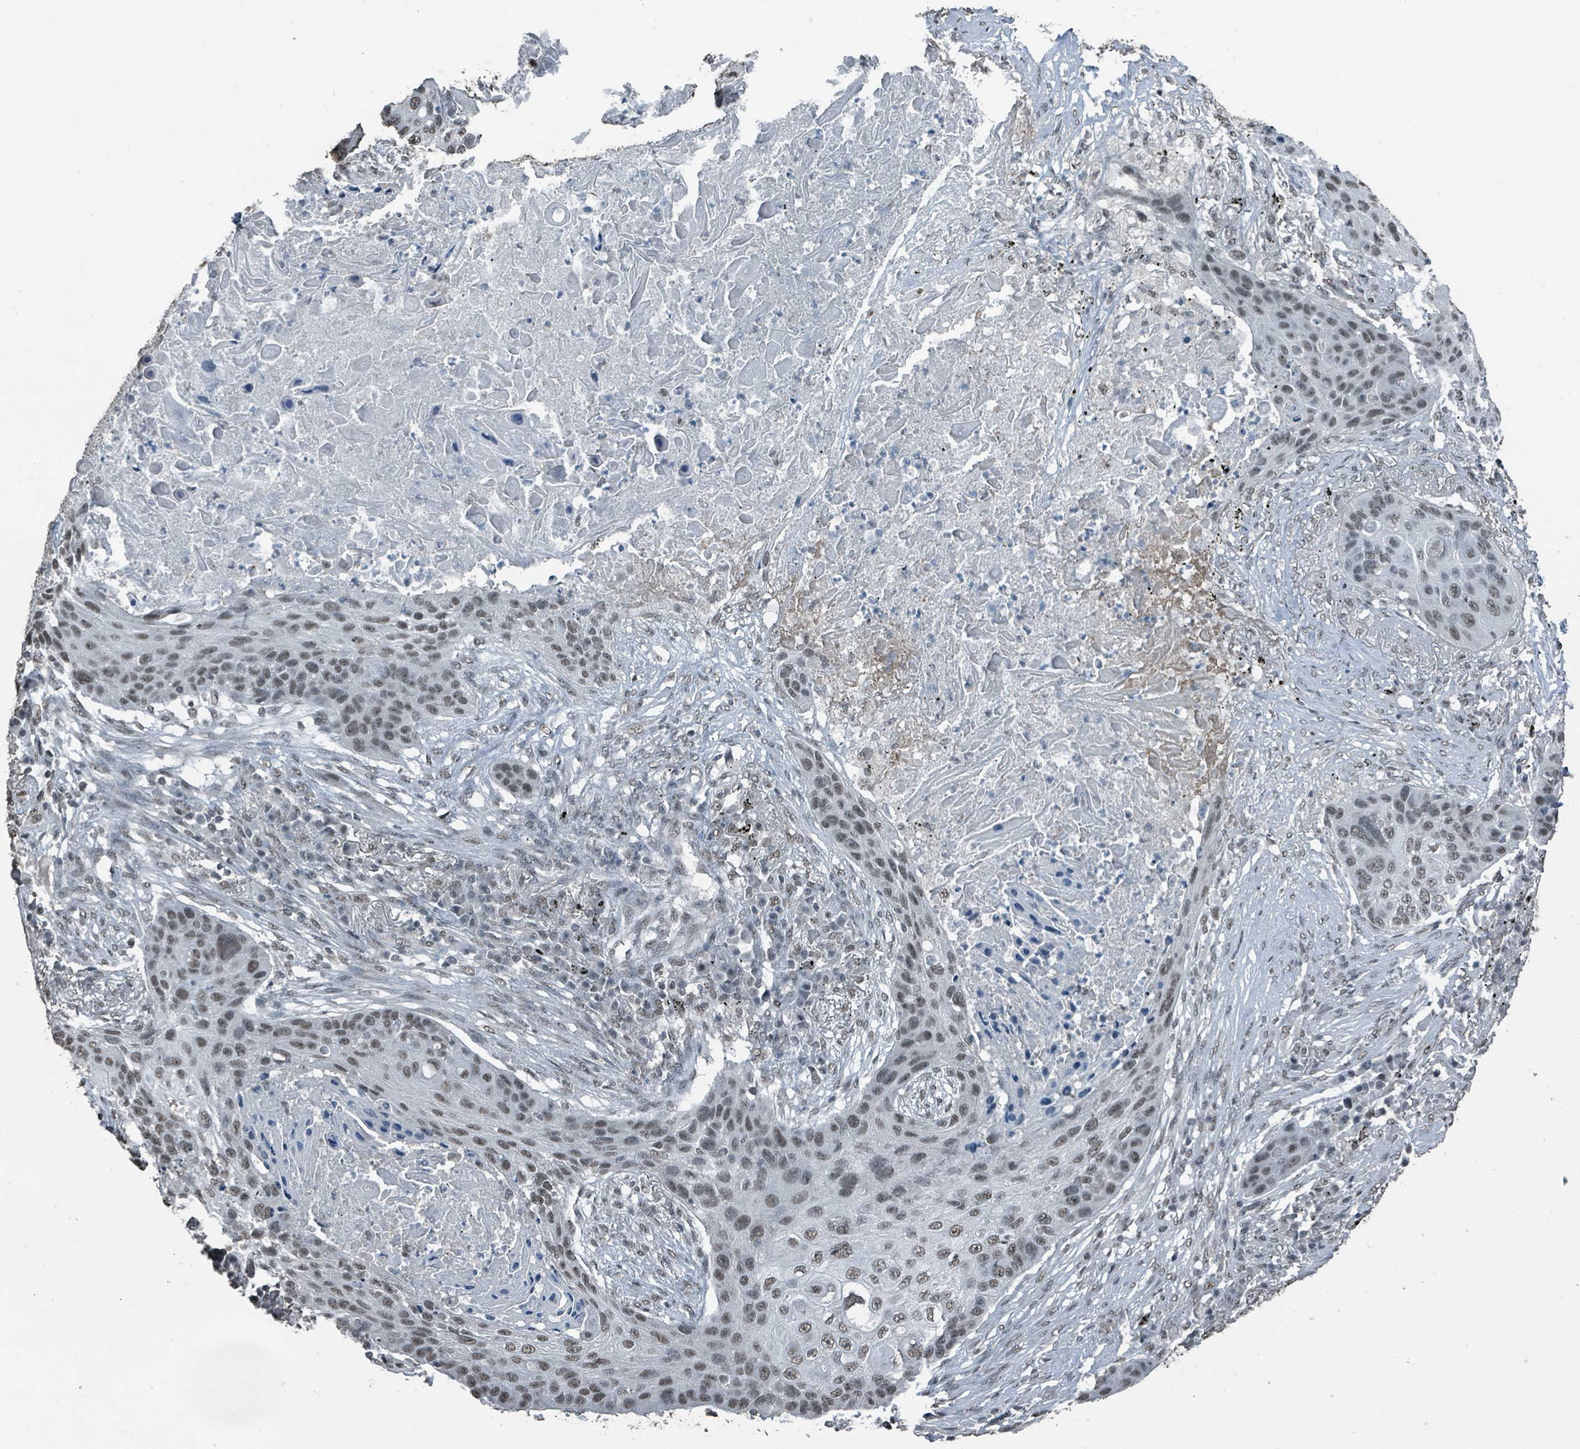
{"staining": {"intensity": "weak", "quantity": ">75%", "location": "nuclear"}, "tissue": "lung cancer", "cell_type": "Tumor cells", "image_type": "cancer", "snomed": [{"axis": "morphology", "description": "Squamous cell carcinoma, NOS"}, {"axis": "topography", "description": "Lung"}], "caption": "Human lung cancer (squamous cell carcinoma) stained with a protein marker displays weak staining in tumor cells.", "gene": "PHIP", "patient": {"sex": "female", "age": 63}}